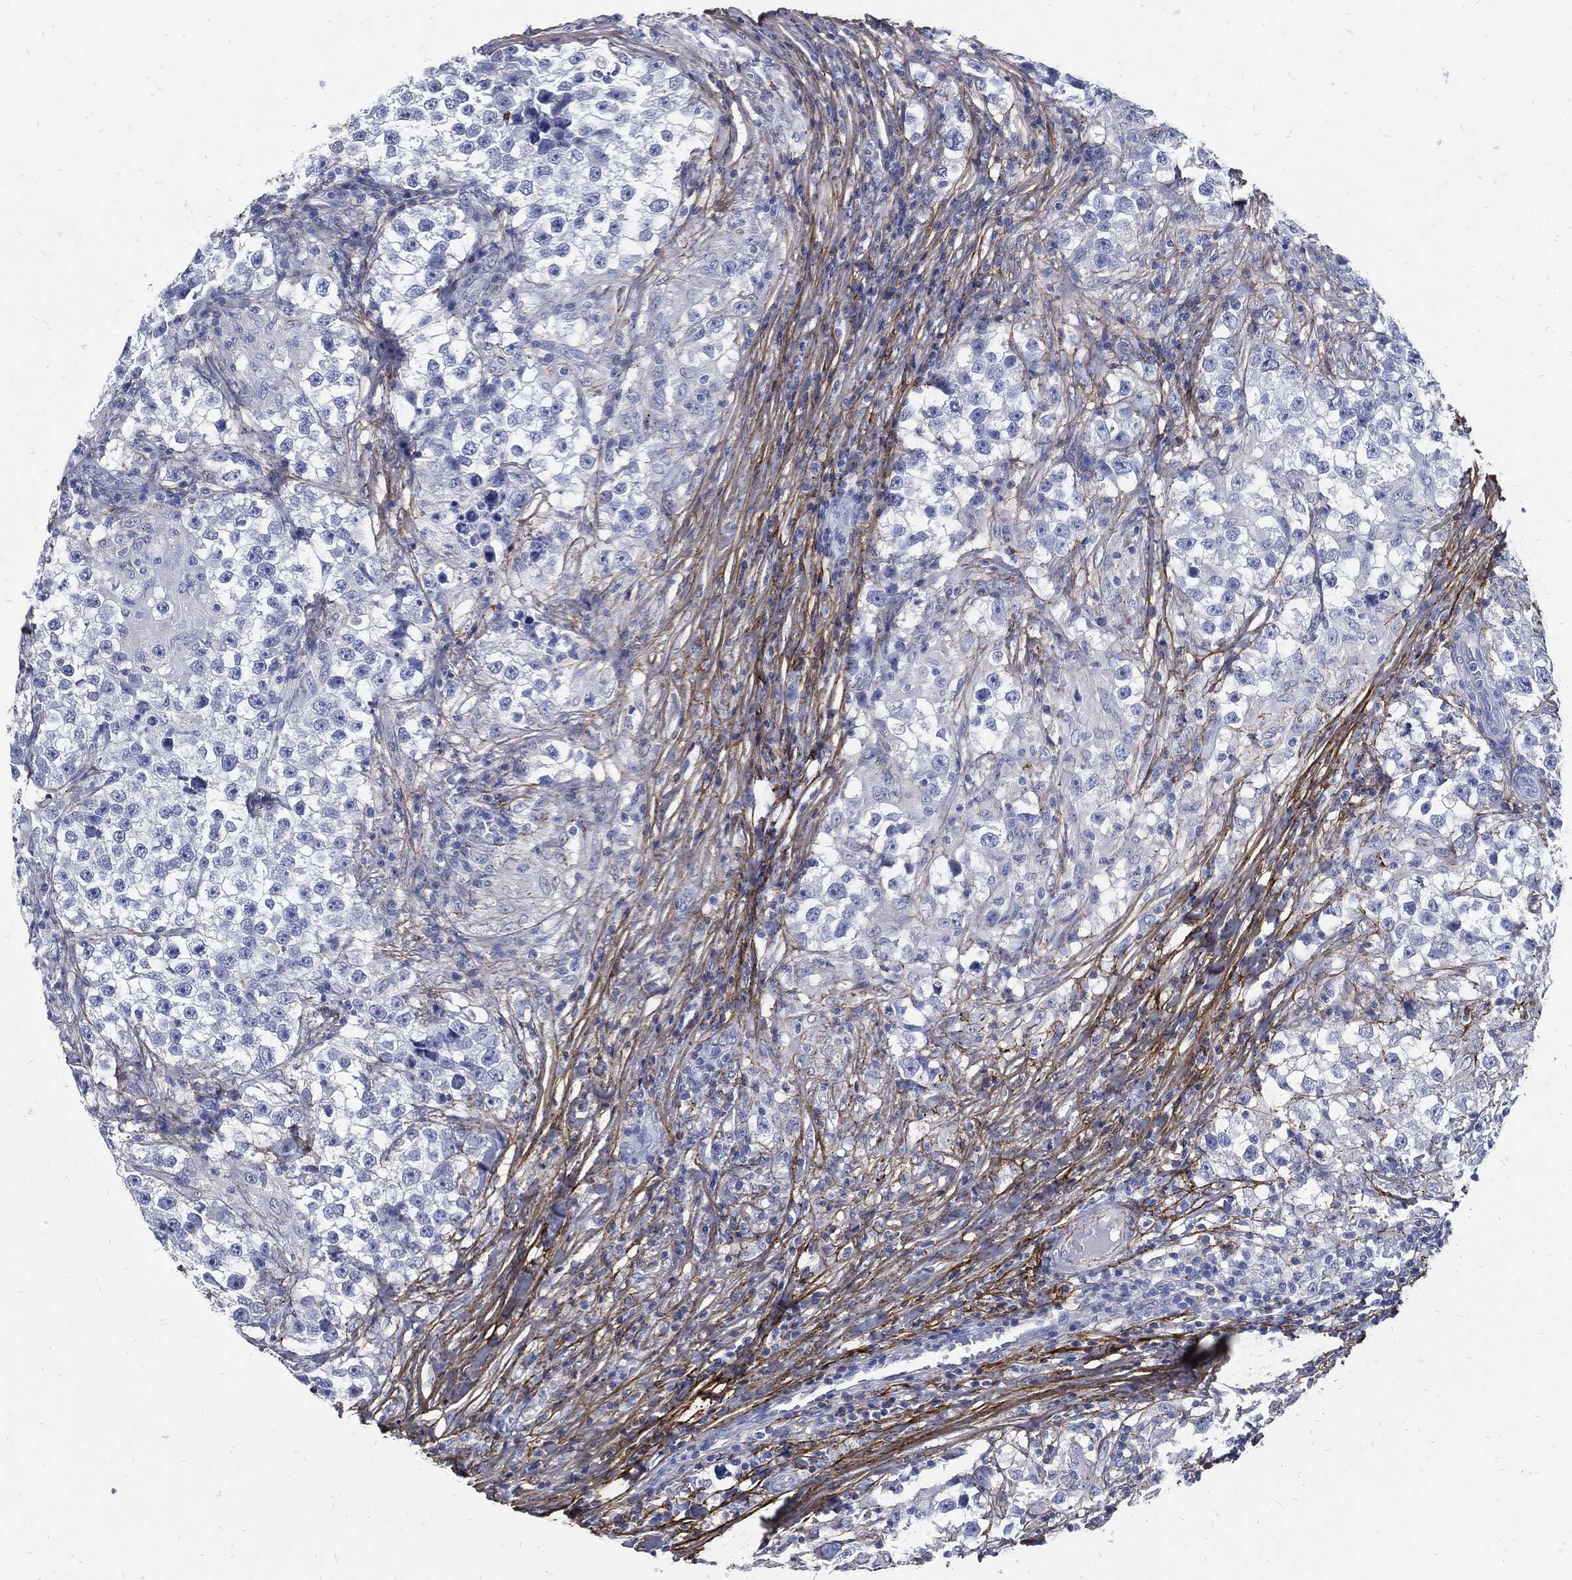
{"staining": {"intensity": "negative", "quantity": "none", "location": "none"}, "tissue": "testis cancer", "cell_type": "Tumor cells", "image_type": "cancer", "snomed": [{"axis": "morphology", "description": "Seminoma, NOS"}, {"axis": "topography", "description": "Testis"}], "caption": "Tumor cells show no significant positivity in seminoma (testis).", "gene": "FBN1", "patient": {"sex": "male", "age": 46}}